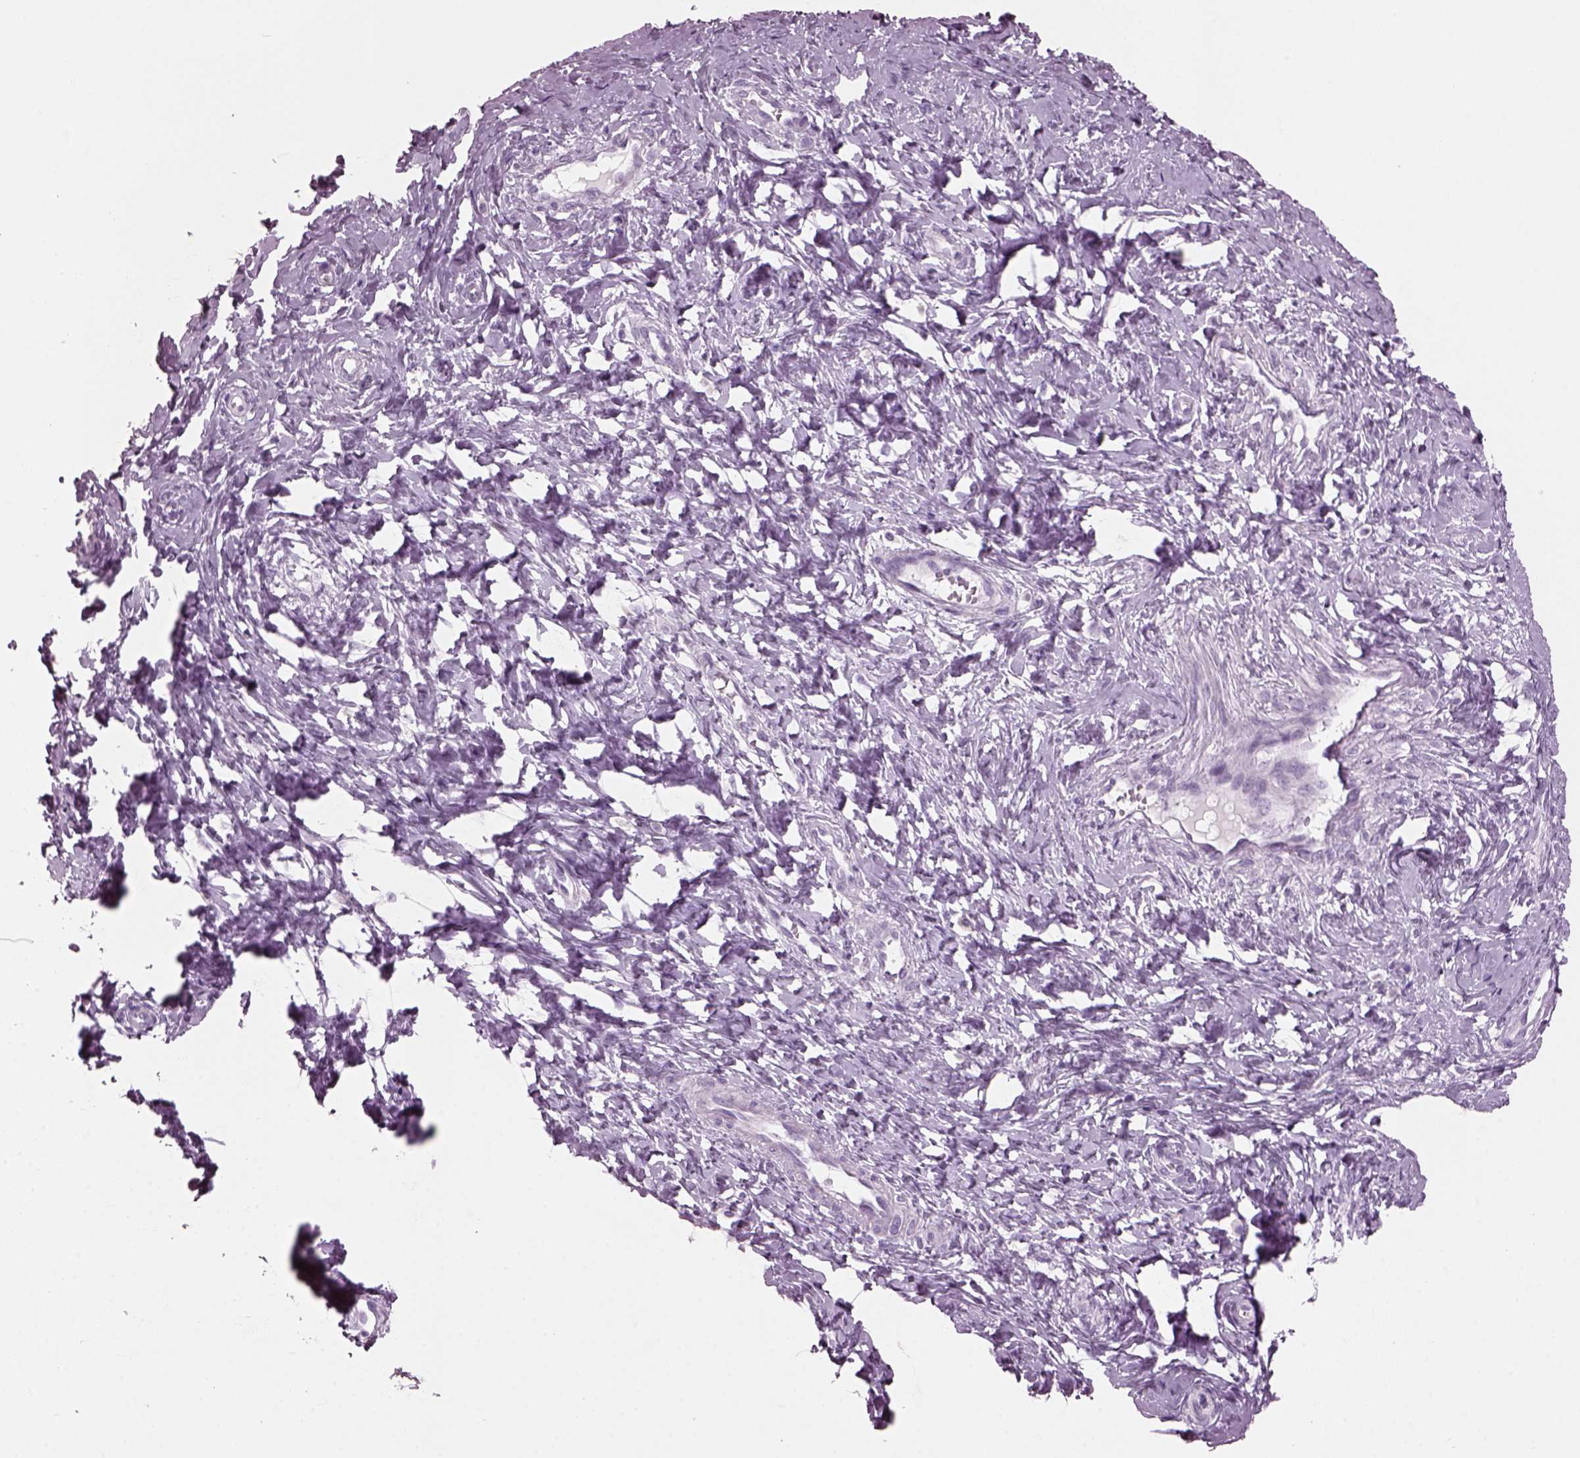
{"staining": {"intensity": "negative", "quantity": "none", "location": "none"}, "tissue": "cervix", "cell_type": "Glandular cells", "image_type": "normal", "snomed": [{"axis": "morphology", "description": "Normal tissue, NOS"}, {"axis": "topography", "description": "Cervix"}], "caption": "This is a histopathology image of immunohistochemistry staining of benign cervix, which shows no positivity in glandular cells.", "gene": "PRR9", "patient": {"sex": "female", "age": 37}}